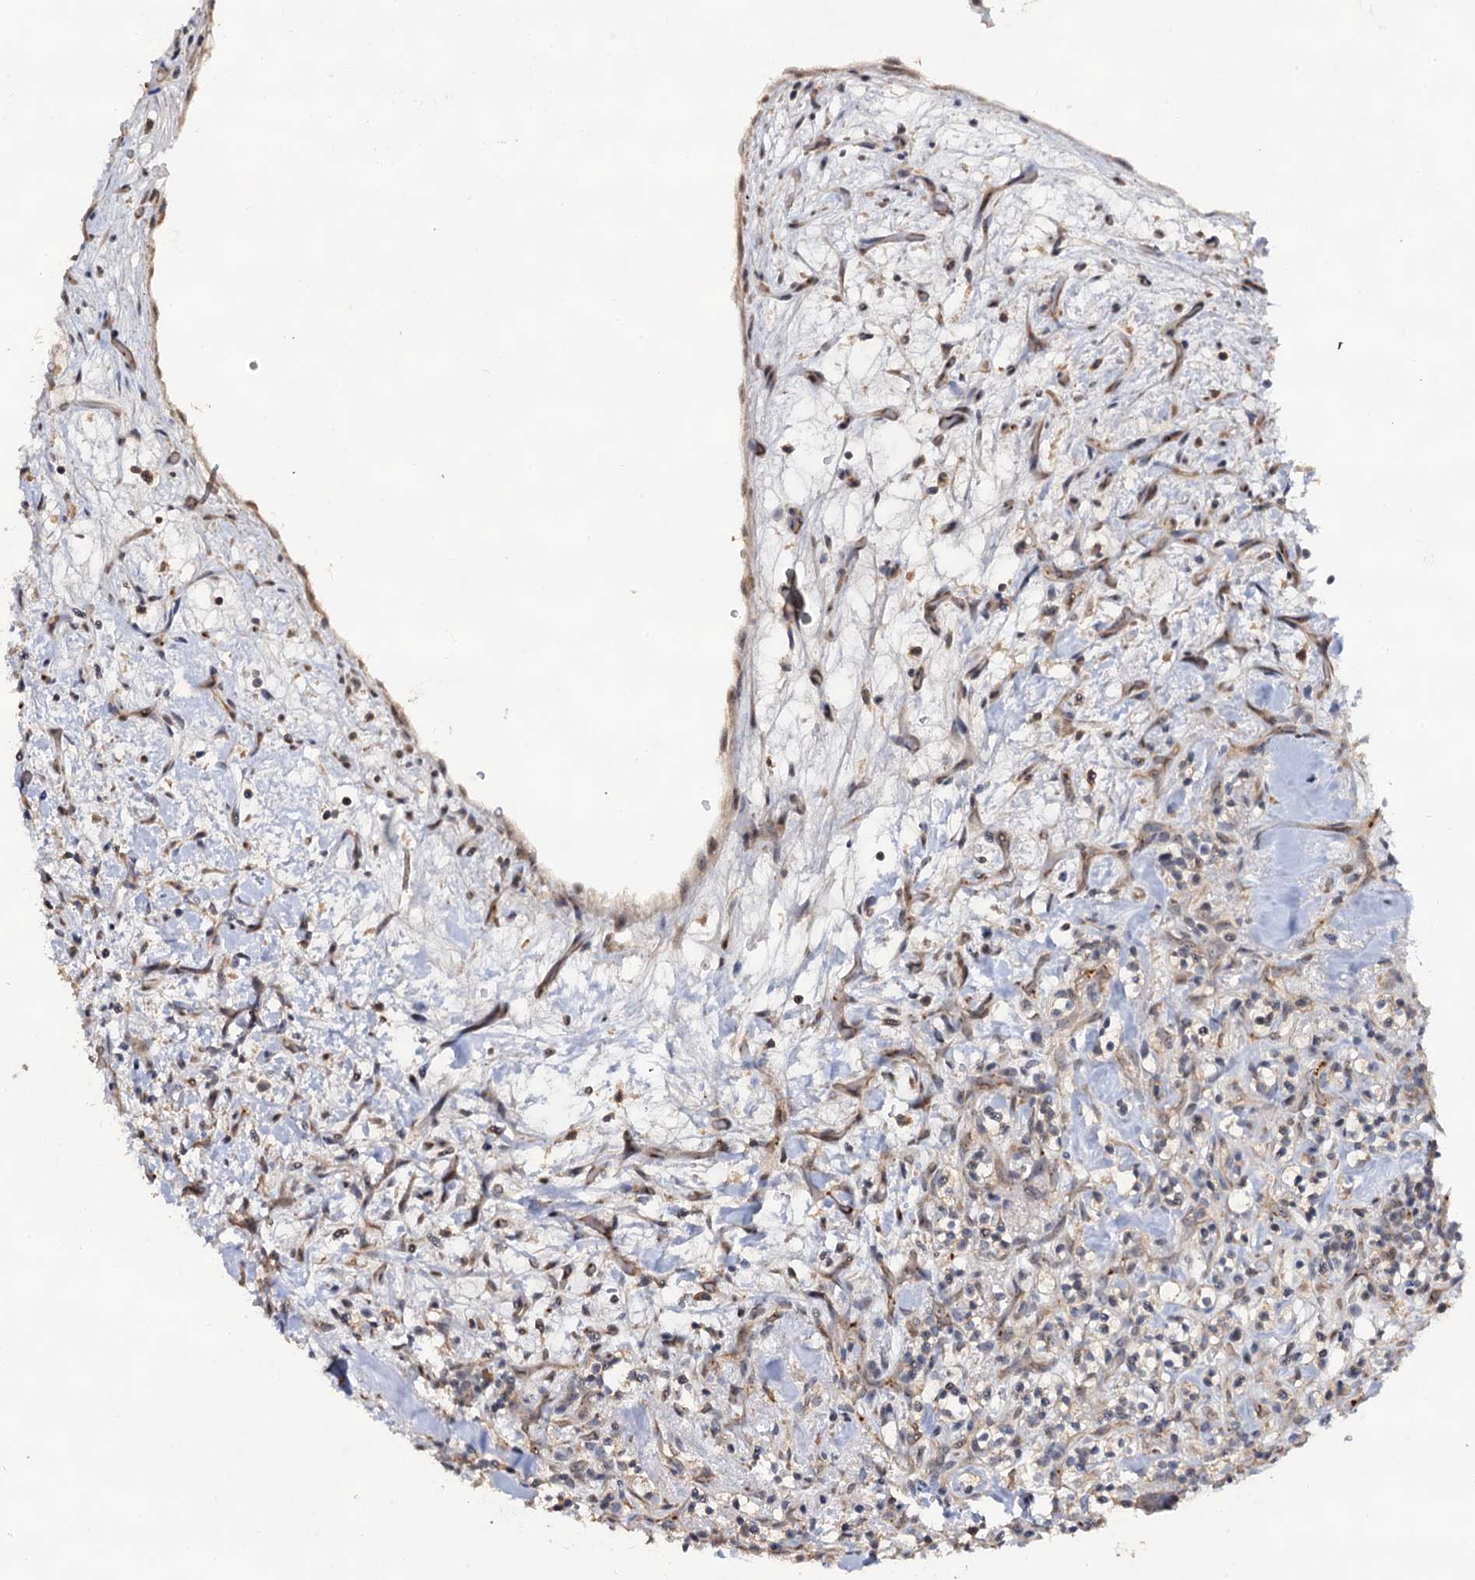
{"staining": {"intensity": "weak", "quantity": "25%-75%", "location": "cytoplasmic/membranous"}, "tissue": "renal cancer", "cell_type": "Tumor cells", "image_type": "cancer", "snomed": [{"axis": "morphology", "description": "Adenocarcinoma, NOS"}, {"axis": "topography", "description": "Kidney"}], "caption": "Immunohistochemistry (IHC) photomicrograph of neoplastic tissue: renal adenocarcinoma stained using immunohistochemistry demonstrates low levels of weak protein expression localized specifically in the cytoplasmic/membranous of tumor cells, appearing as a cytoplasmic/membranous brown color.", "gene": "LRRC63", "patient": {"sex": "male", "age": 77}}